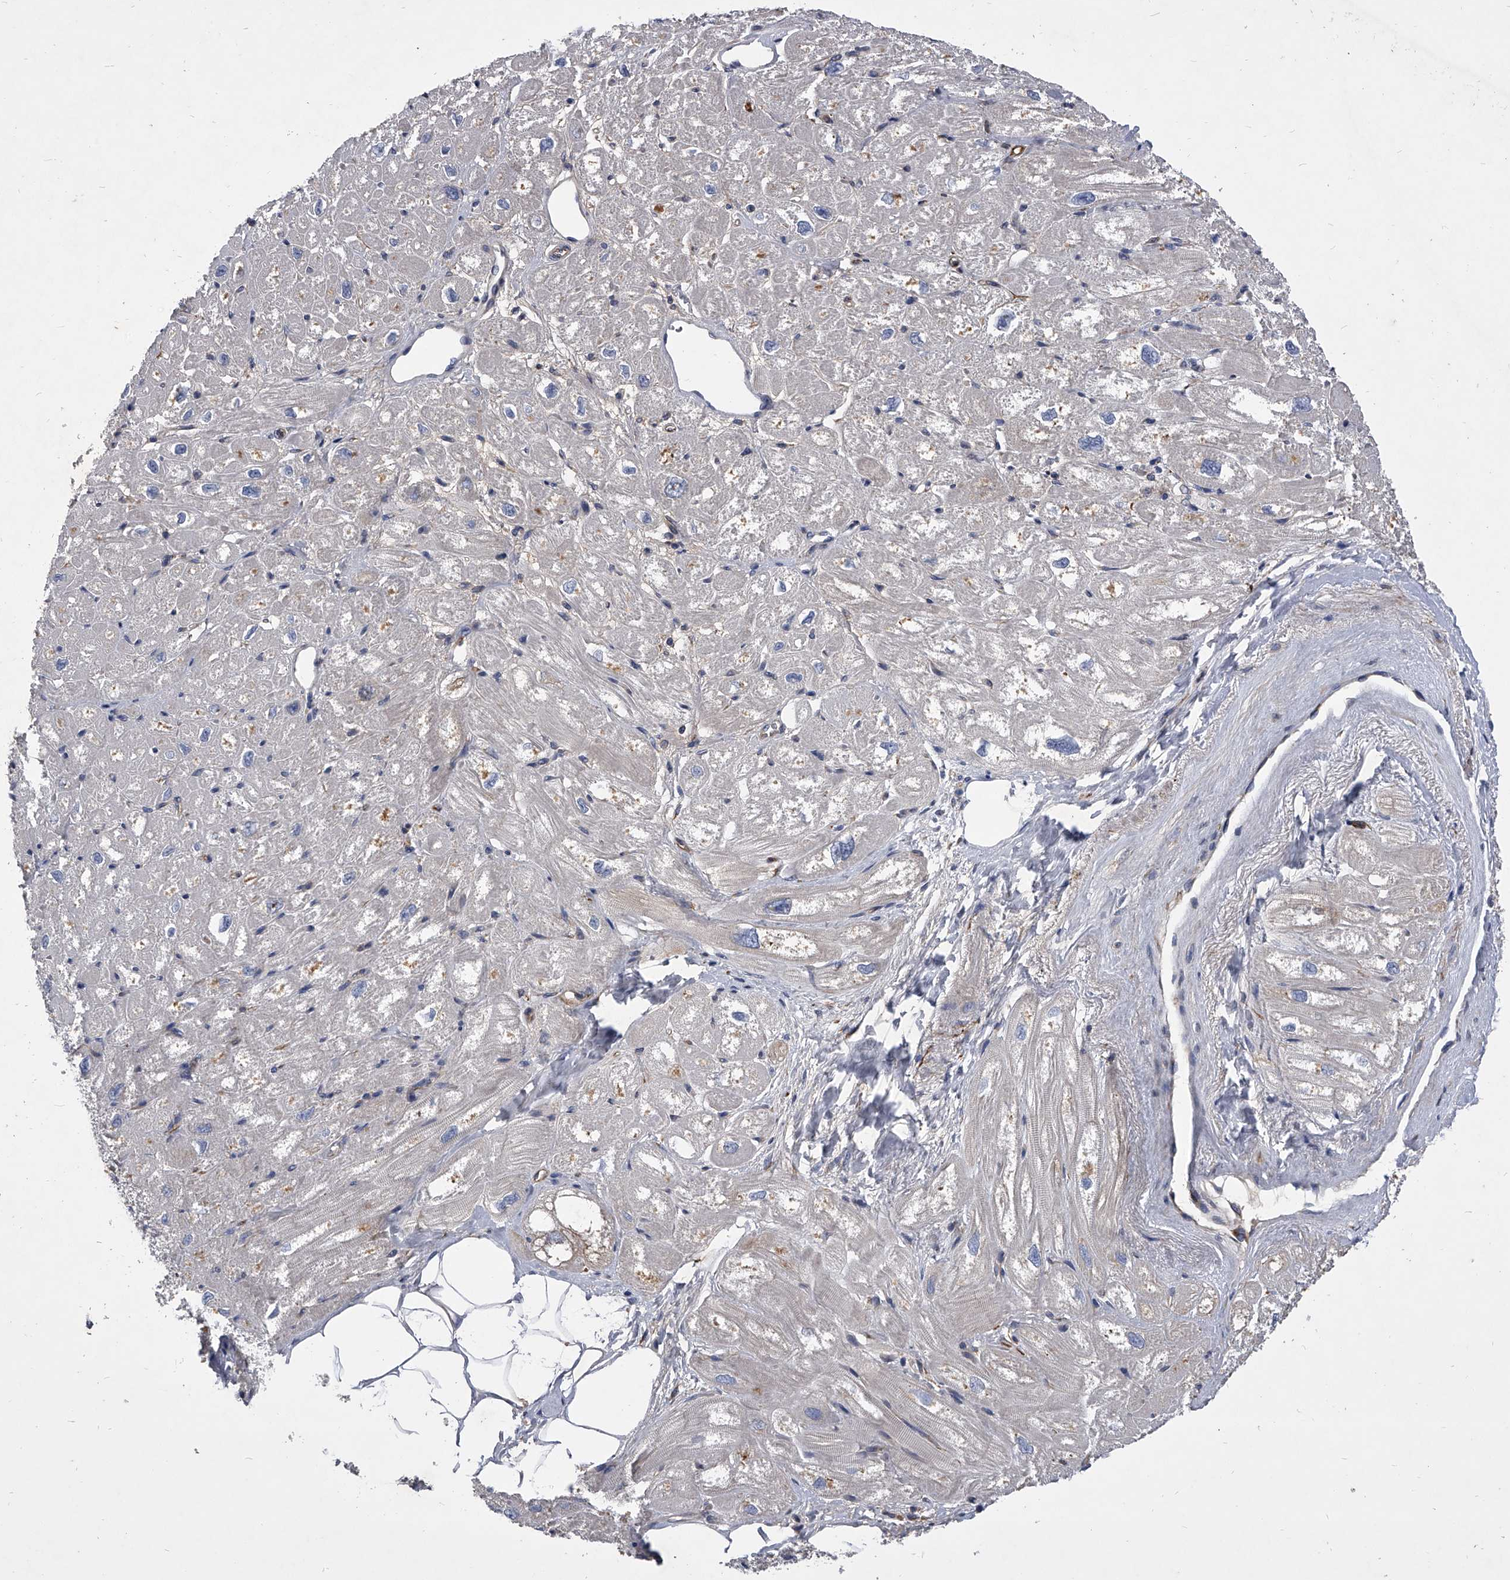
{"staining": {"intensity": "moderate", "quantity": "<25%", "location": "cytoplasmic/membranous"}, "tissue": "heart muscle", "cell_type": "Cardiomyocytes", "image_type": "normal", "snomed": [{"axis": "morphology", "description": "Normal tissue, NOS"}, {"axis": "topography", "description": "Heart"}], "caption": "The micrograph reveals immunohistochemical staining of unremarkable heart muscle. There is moderate cytoplasmic/membranous staining is identified in about <25% of cardiomyocytes.", "gene": "CCR4", "patient": {"sex": "male", "age": 50}}